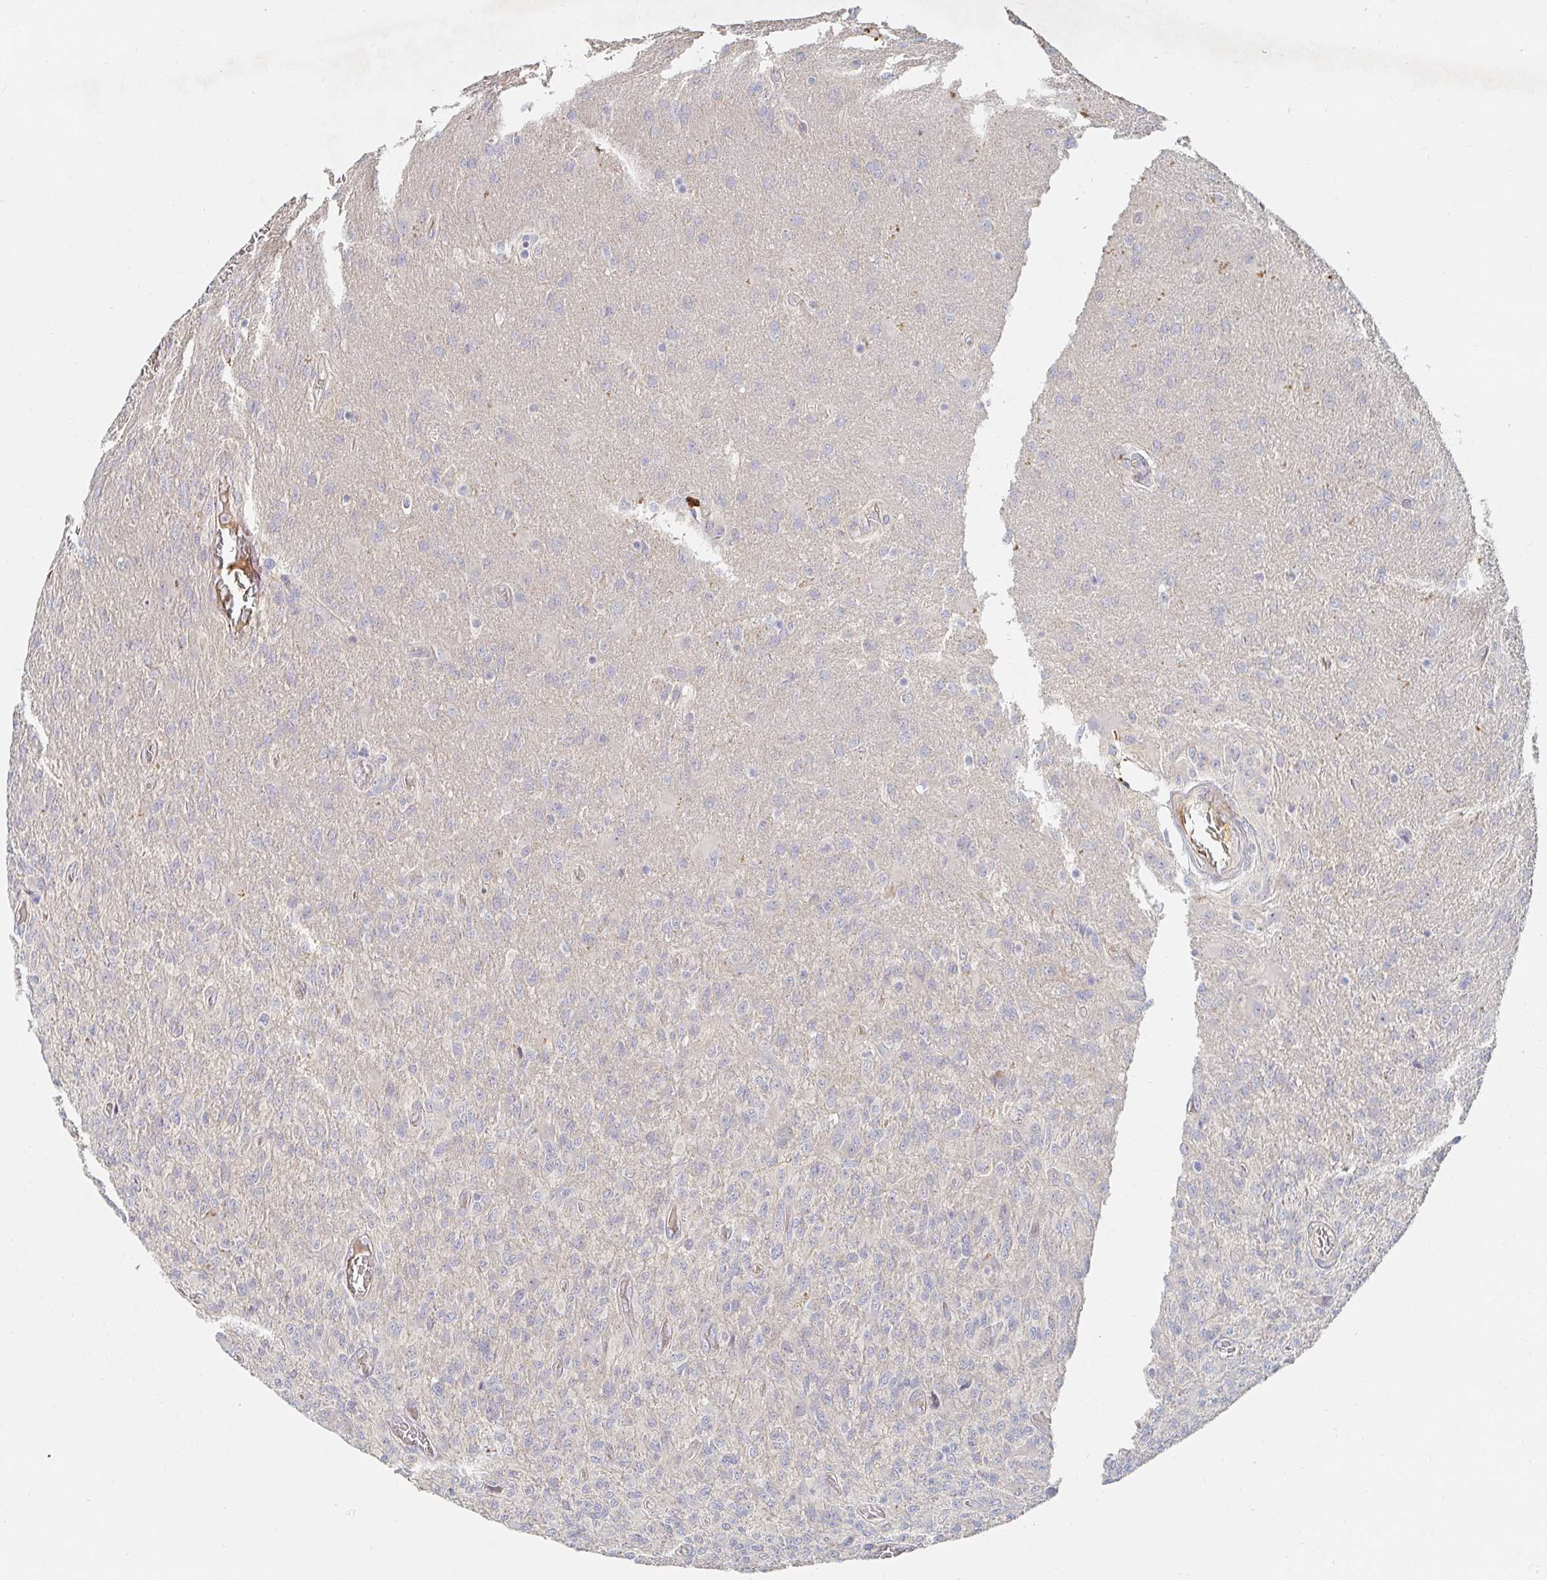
{"staining": {"intensity": "negative", "quantity": "none", "location": "none"}, "tissue": "glioma", "cell_type": "Tumor cells", "image_type": "cancer", "snomed": [{"axis": "morphology", "description": "Glioma, malignant, High grade"}, {"axis": "topography", "description": "Brain"}], "caption": "Immunohistochemical staining of human malignant glioma (high-grade) displays no significant staining in tumor cells.", "gene": "NME9", "patient": {"sex": "male", "age": 61}}